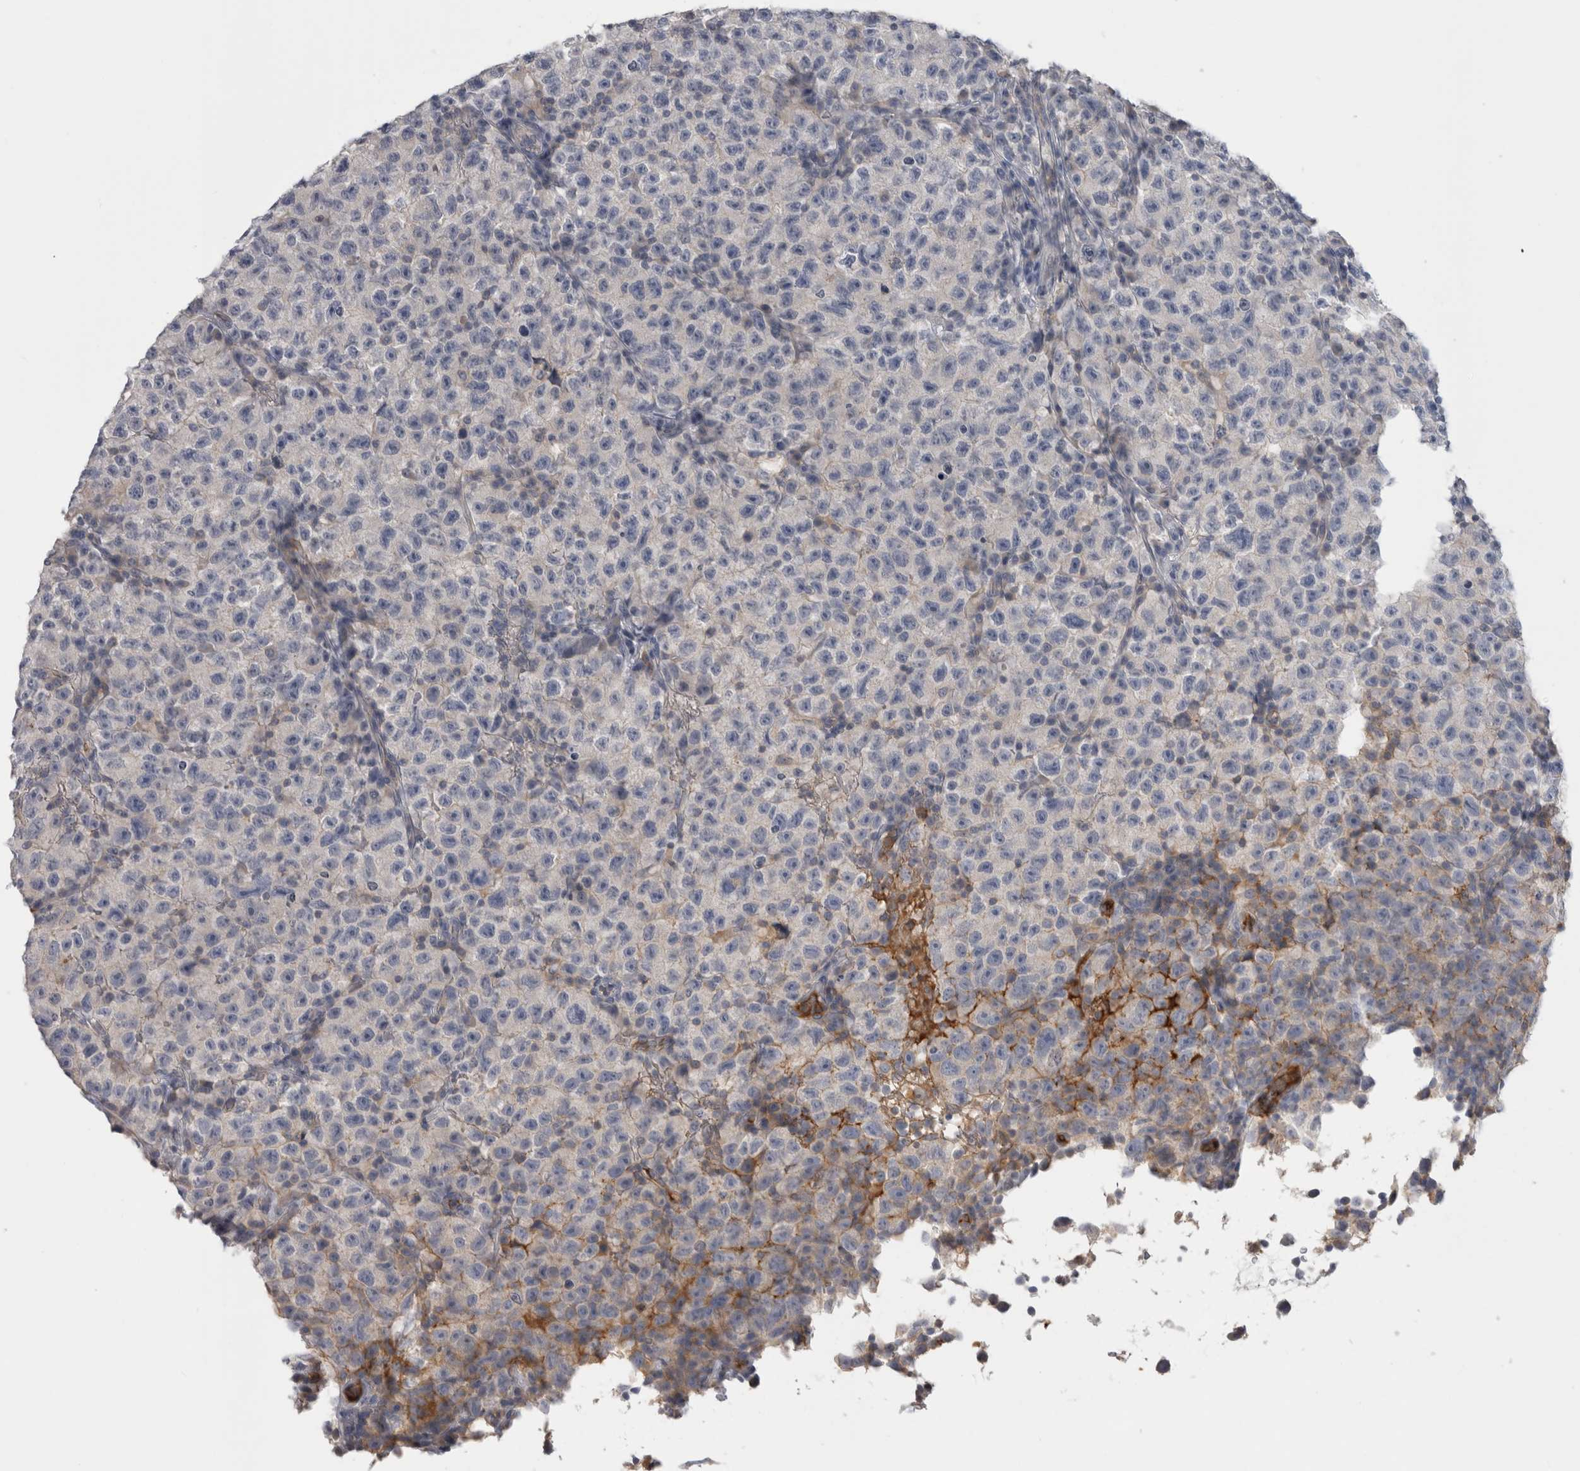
{"staining": {"intensity": "negative", "quantity": "none", "location": "none"}, "tissue": "testis cancer", "cell_type": "Tumor cells", "image_type": "cancer", "snomed": [{"axis": "morphology", "description": "Seminoma, NOS"}, {"axis": "topography", "description": "Testis"}], "caption": "This is an IHC micrograph of human testis cancer. There is no positivity in tumor cells.", "gene": "TBCE", "patient": {"sex": "male", "age": 22}}